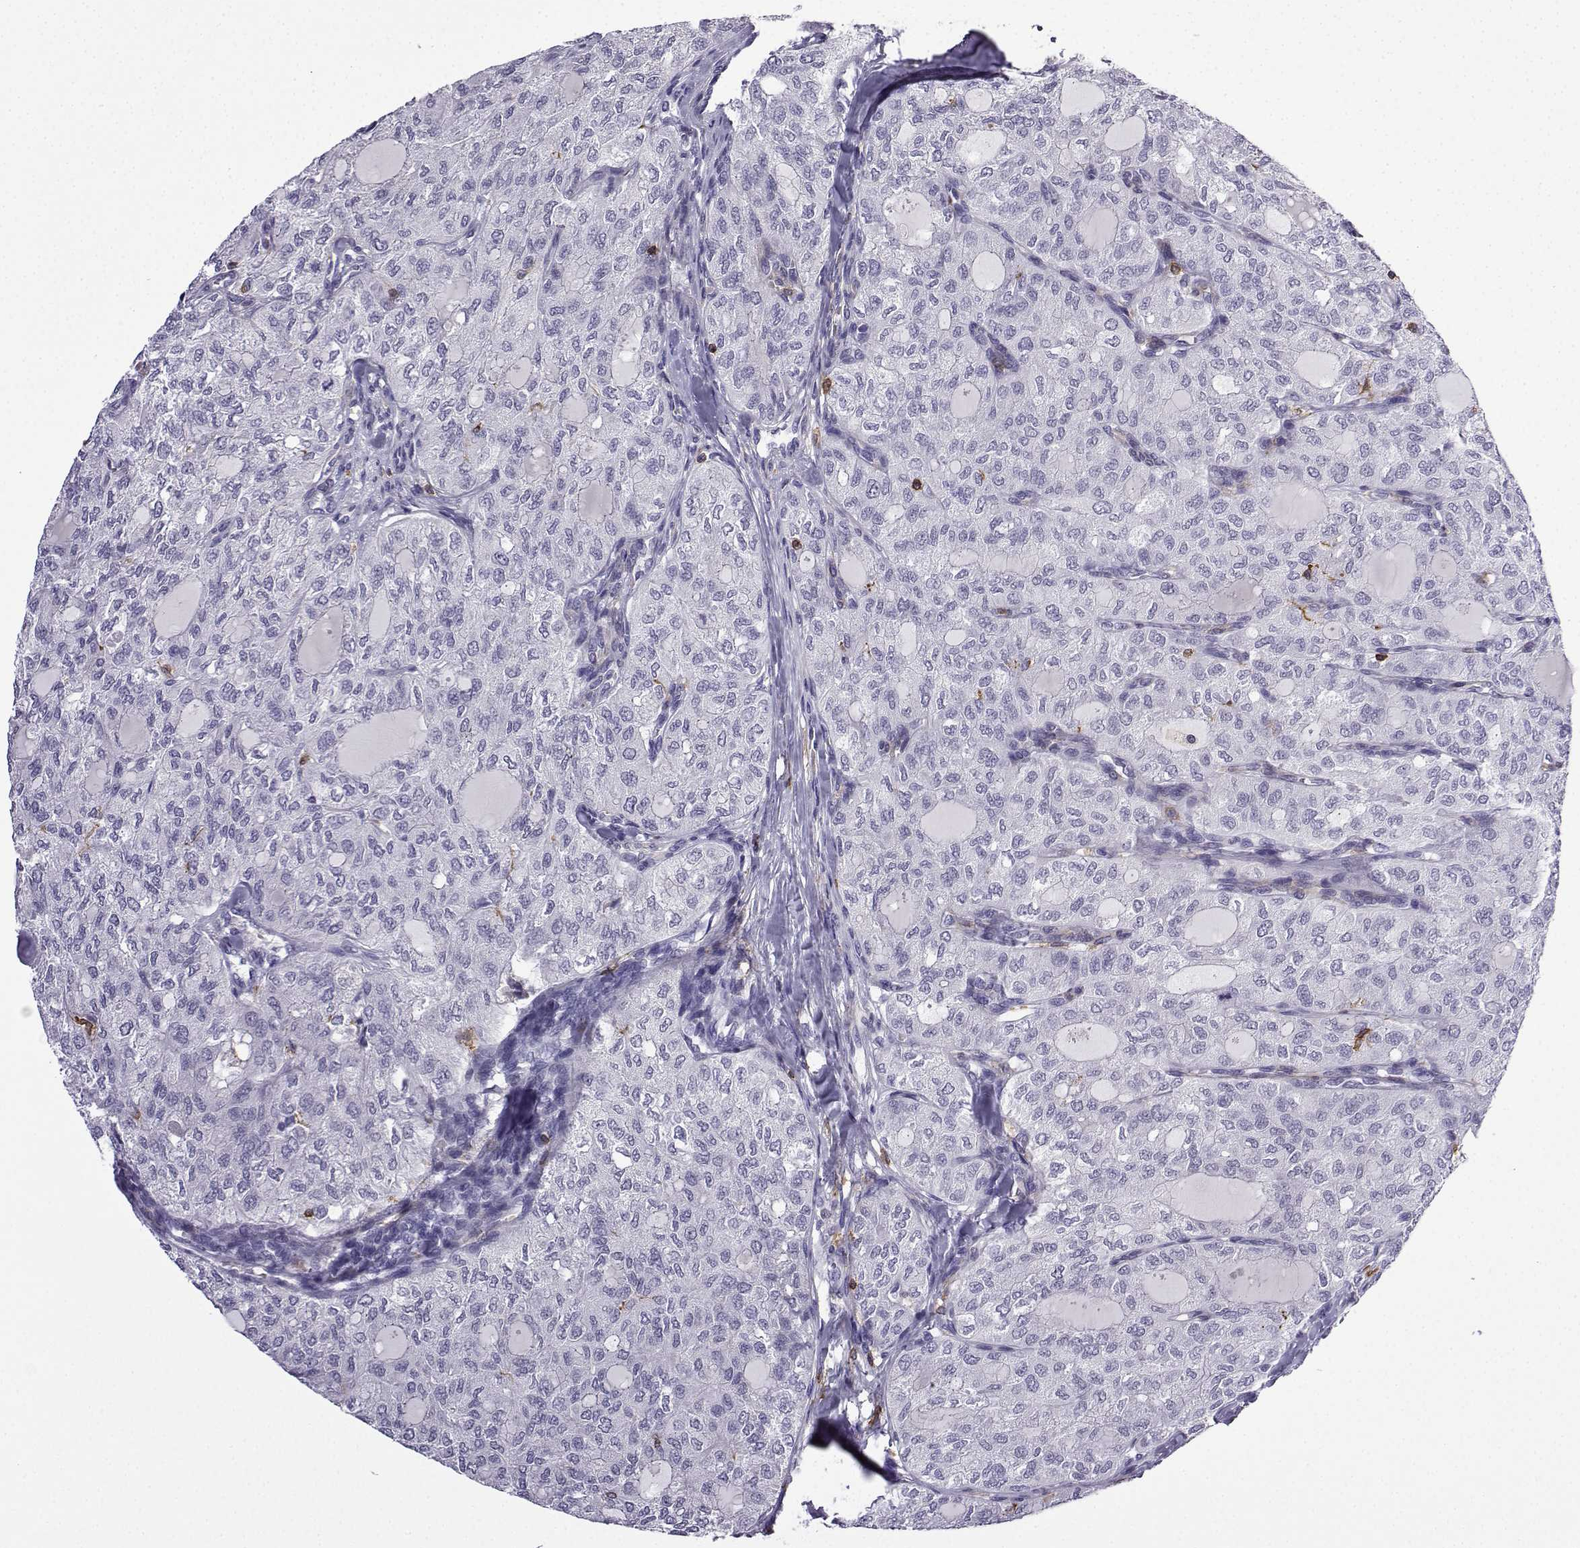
{"staining": {"intensity": "negative", "quantity": "none", "location": "none"}, "tissue": "thyroid cancer", "cell_type": "Tumor cells", "image_type": "cancer", "snomed": [{"axis": "morphology", "description": "Follicular adenoma carcinoma, NOS"}, {"axis": "topography", "description": "Thyroid gland"}], "caption": "DAB (3,3'-diaminobenzidine) immunohistochemical staining of human thyroid follicular adenoma carcinoma demonstrates no significant positivity in tumor cells. Nuclei are stained in blue.", "gene": "DOCK10", "patient": {"sex": "male", "age": 75}}